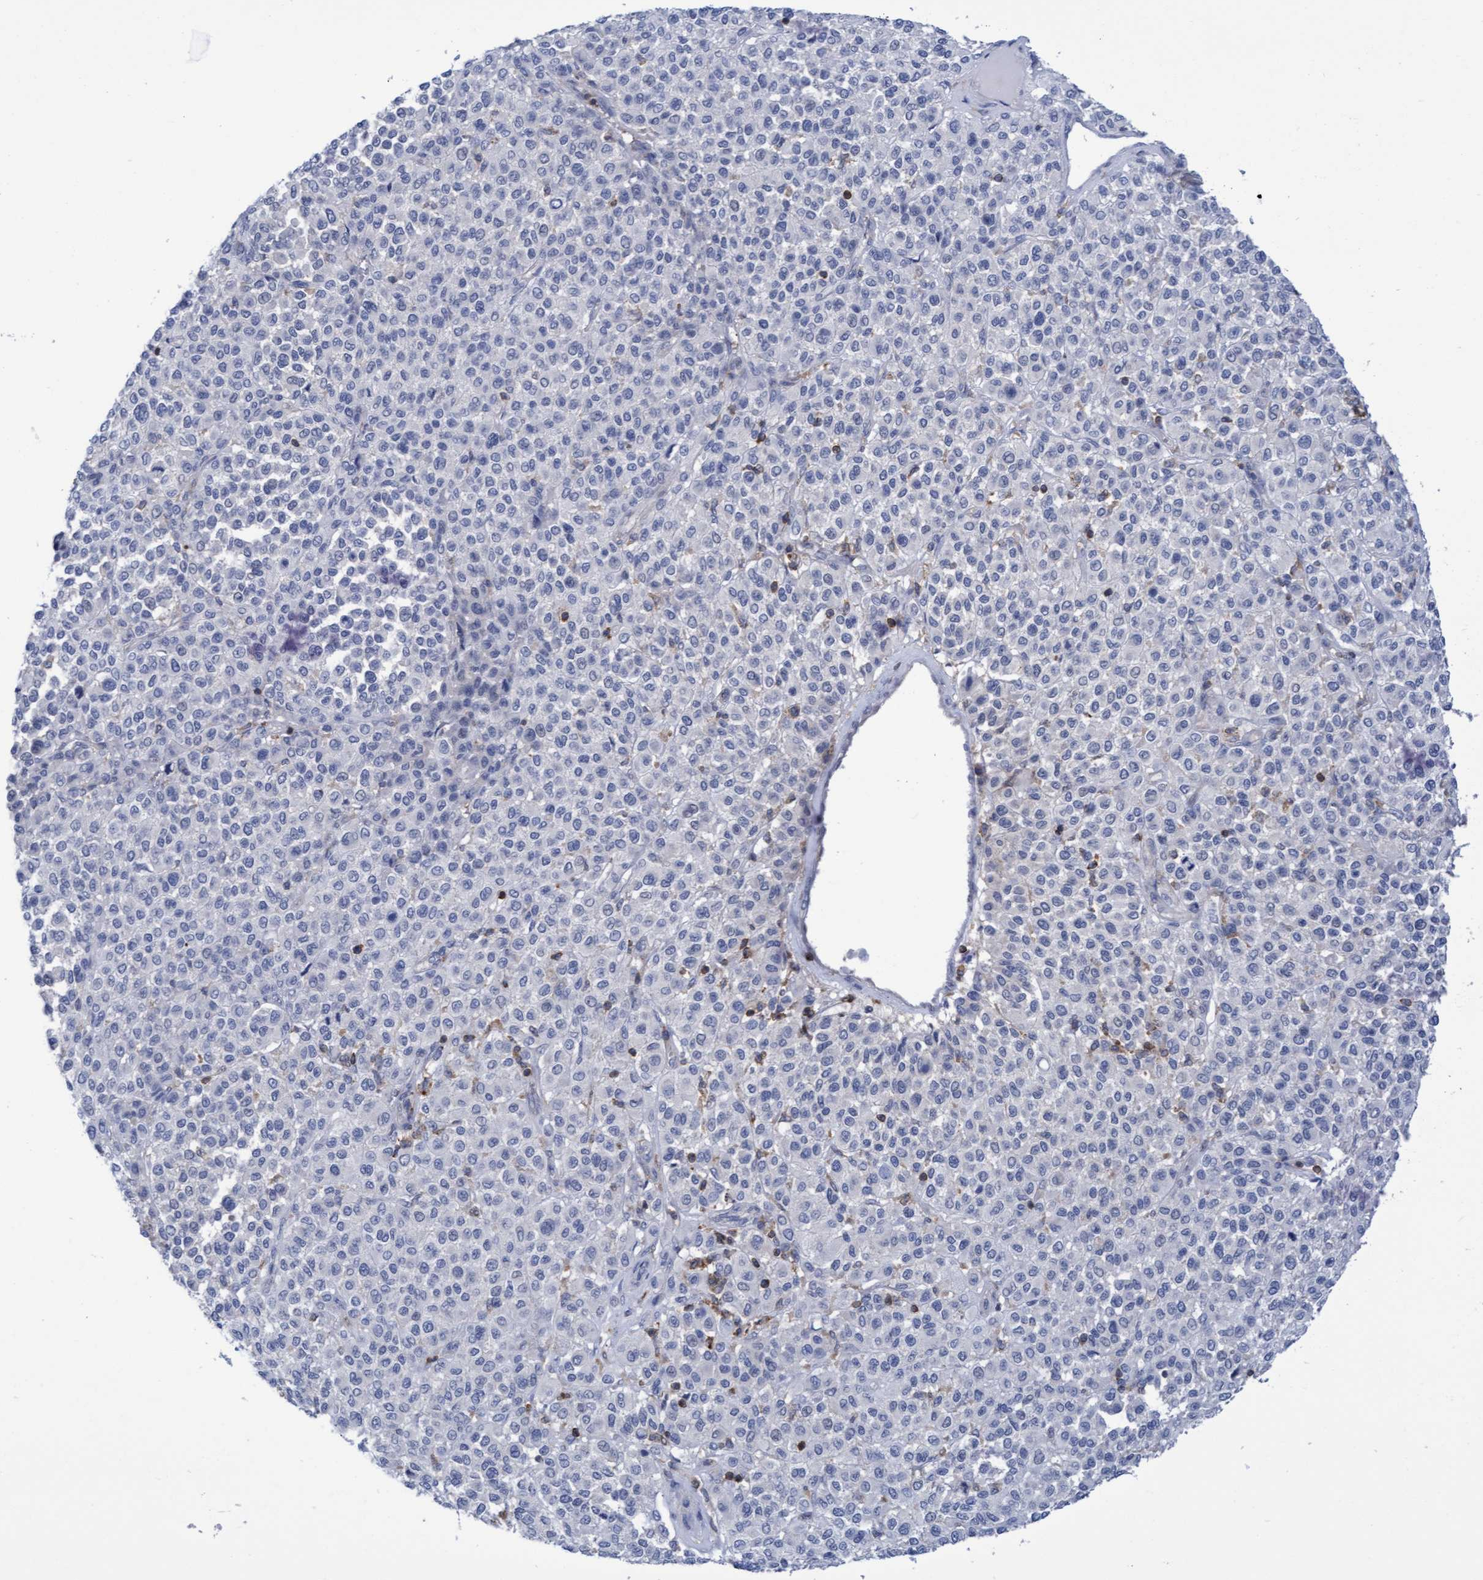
{"staining": {"intensity": "negative", "quantity": "none", "location": "none"}, "tissue": "melanoma", "cell_type": "Tumor cells", "image_type": "cancer", "snomed": [{"axis": "morphology", "description": "Malignant melanoma, Metastatic site"}, {"axis": "topography", "description": "Pancreas"}], "caption": "A high-resolution micrograph shows immunohistochemistry (IHC) staining of melanoma, which exhibits no significant staining in tumor cells.", "gene": "FNBP1", "patient": {"sex": "female", "age": 30}}